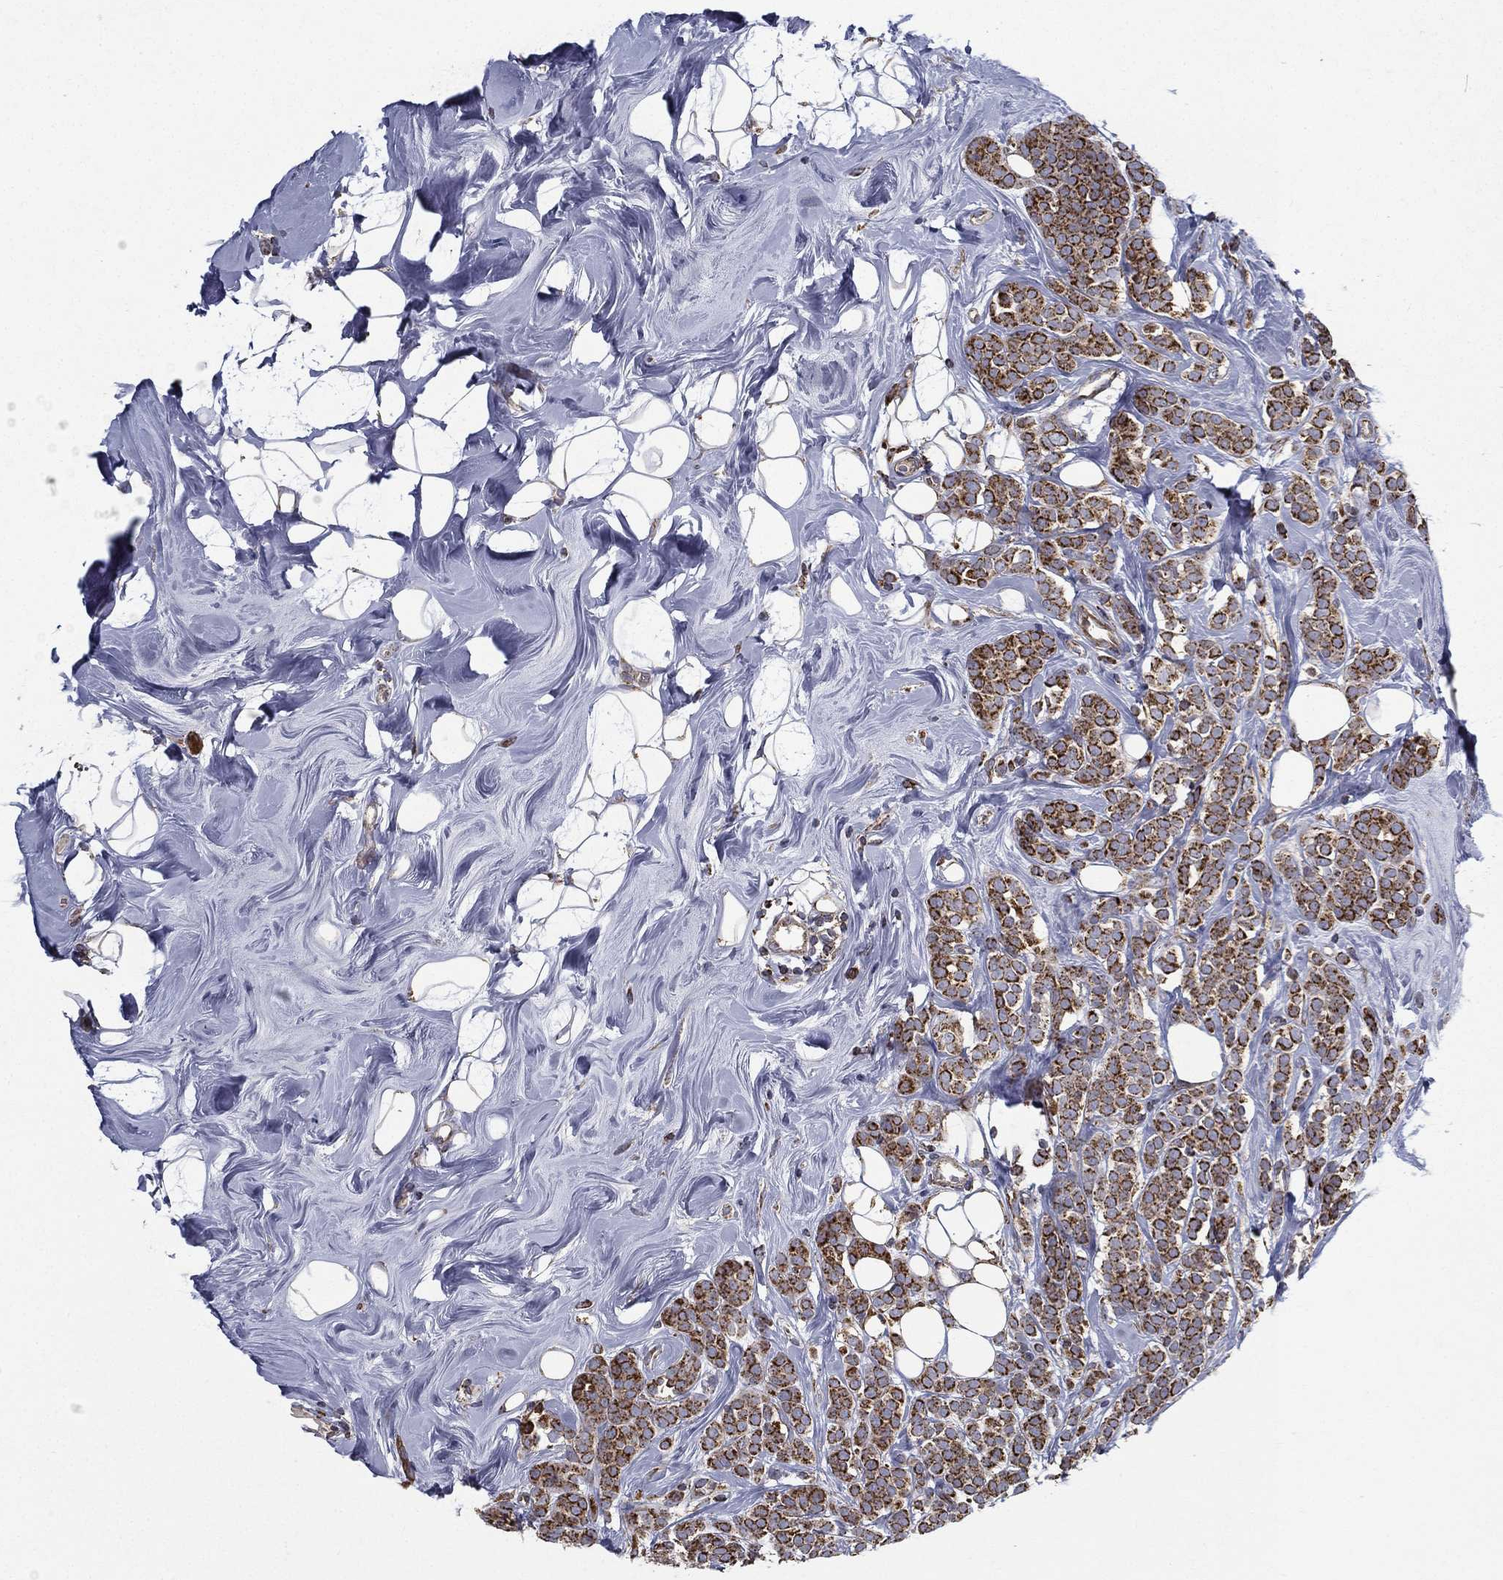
{"staining": {"intensity": "strong", "quantity": ">75%", "location": "cytoplasmic/membranous"}, "tissue": "breast cancer", "cell_type": "Tumor cells", "image_type": "cancer", "snomed": [{"axis": "morphology", "description": "Lobular carcinoma"}, {"axis": "topography", "description": "Breast"}], "caption": "There is high levels of strong cytoplasmic/membranous positivity in tumor cells of lobular carcinoma (breast), as demonstrated by immunohistochemical staining (brown color).", "gene": "MT-CYB", "patient": {"sex": "female", "age": 49}}